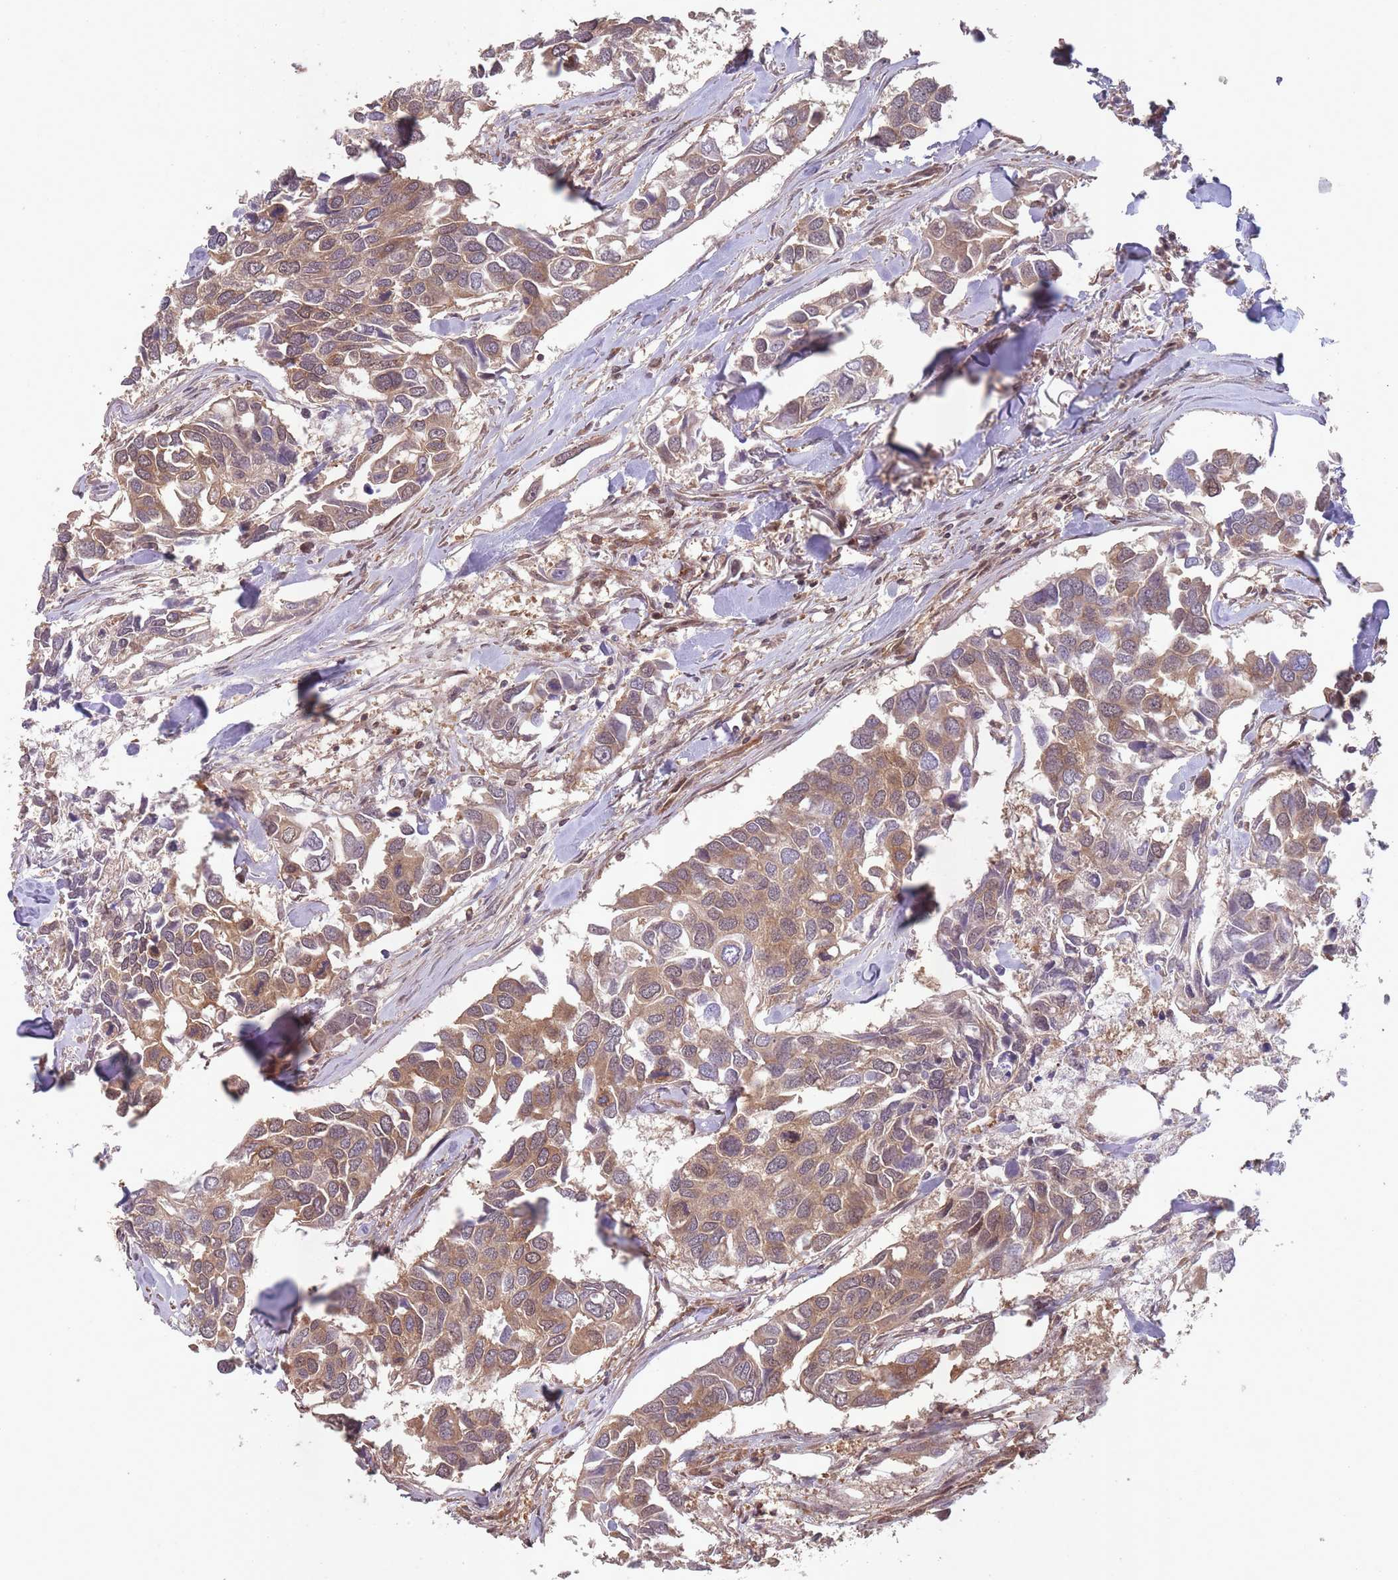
{"staining": {"intensity": "moderate", "quantity": "25%-75%", "location": "cytoplasmic/membranous,nuclear"}, "tissue": "breast cancer", "cell_type": "Tumor cells", "image_type": "cancer", "snomed": [{"axis": "morphology", "description": "Duct carcinoma"}, {"axis": "topography", "description": "Breast"}], "caption": "The immunohistochemical stain shows moderate cytoplasmic/membranous and nuclear expression in tumor cells of breast cancer tissue.", "gene": "PPP6R3", "patient": {"sex": "female", "age": 83}}